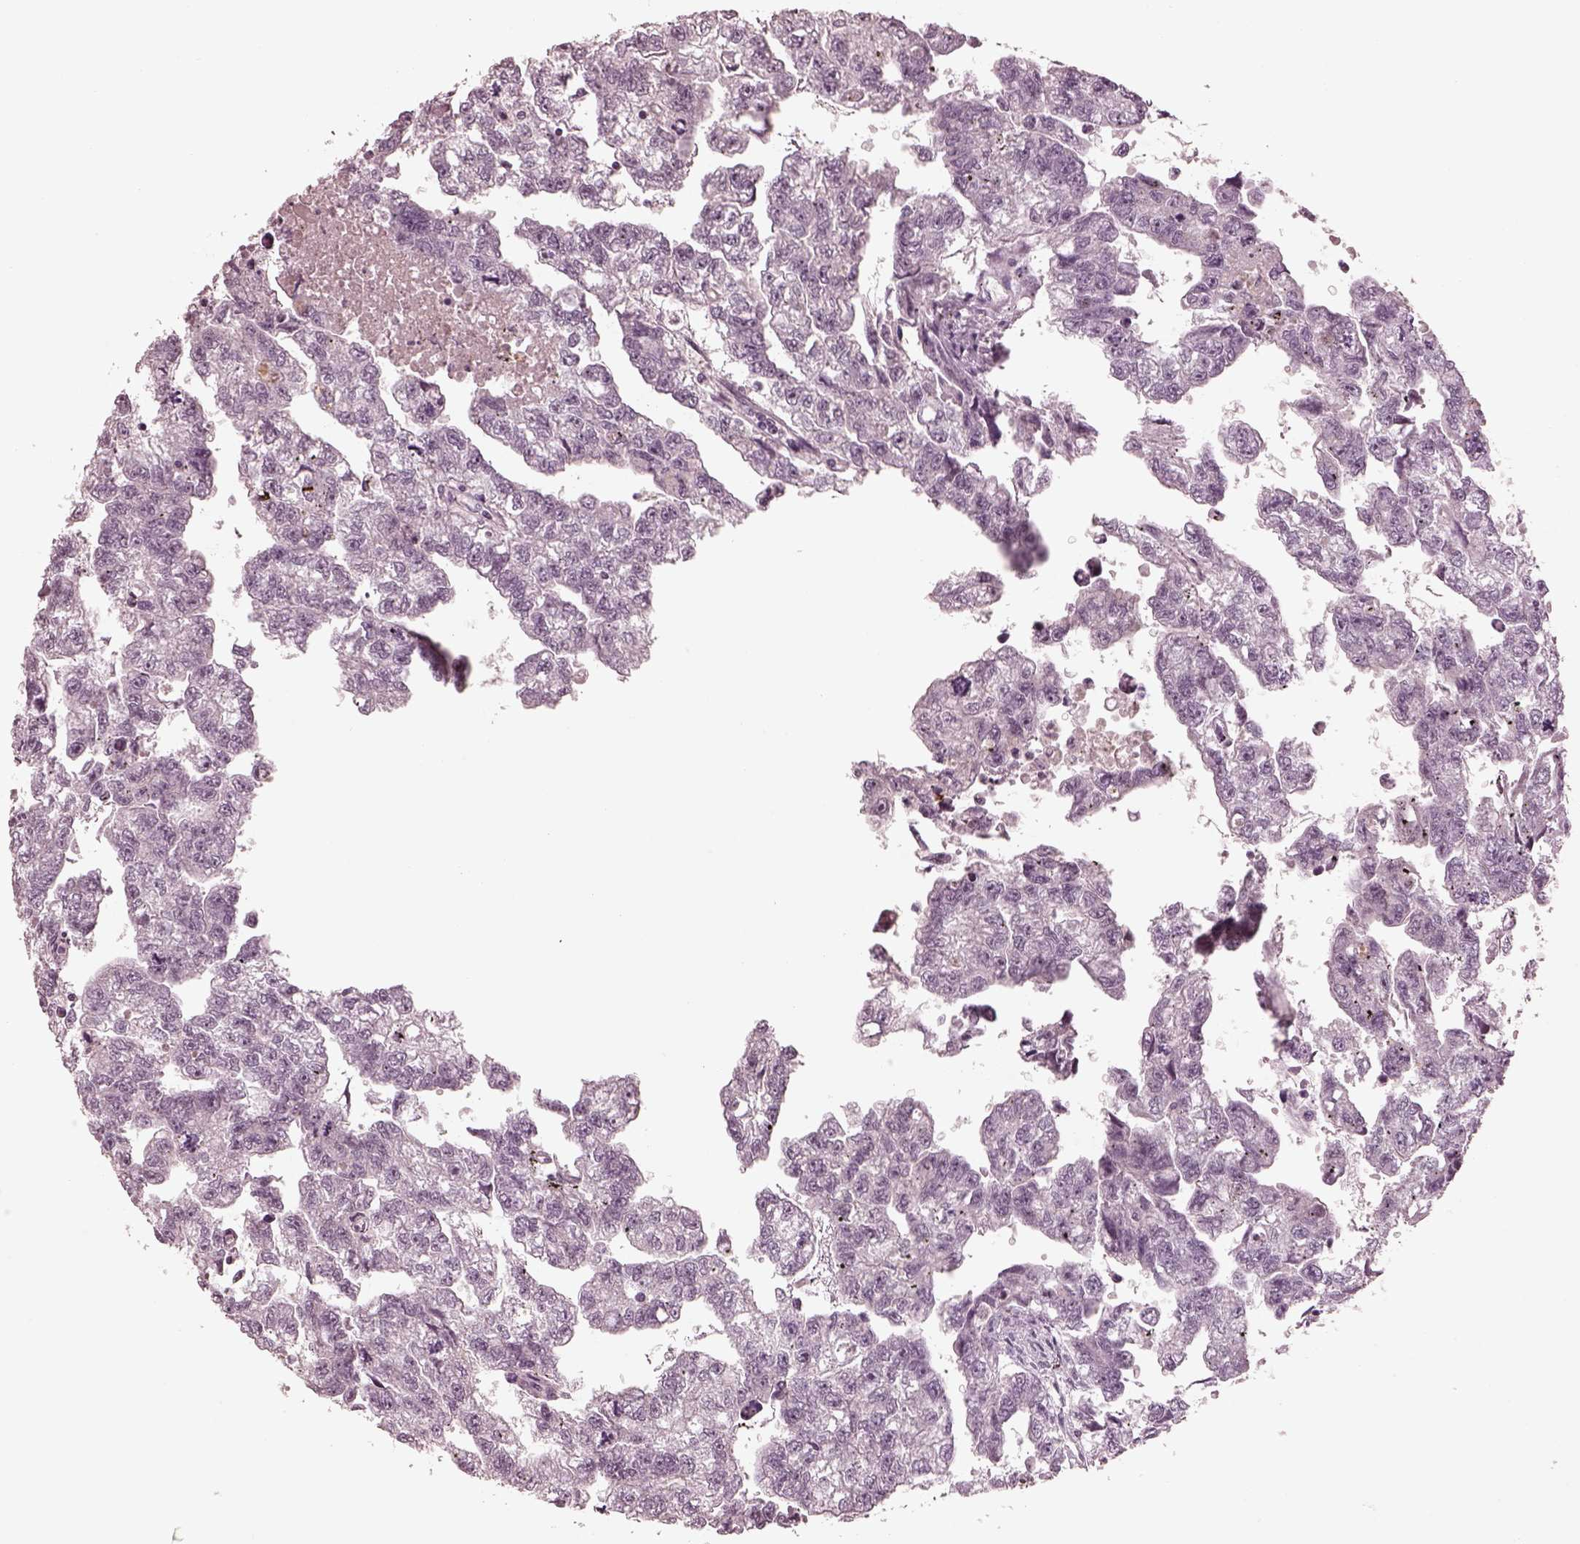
{"staining": {"intensity": "negative", "quantity": "none", "location": "none"}, "tissue": "testis cancer", "cell_type": "Tumor cells", "image_type": "cancer", "snomed": [{"axis": "morphology", "description": "Carcinoma, Embryonal, NOS"}, {"axis": "morphology", "description": "Teratoma, malignant, NOS"}, {"axis": "topography", "description": "Testis"}], "caption": "Testis malignant teratoma was stained to show a protein in brown. There is no significant positivity in tumor cells.", "gene": "KCNA2", "patient": {"sex": "male", "age": 44}}